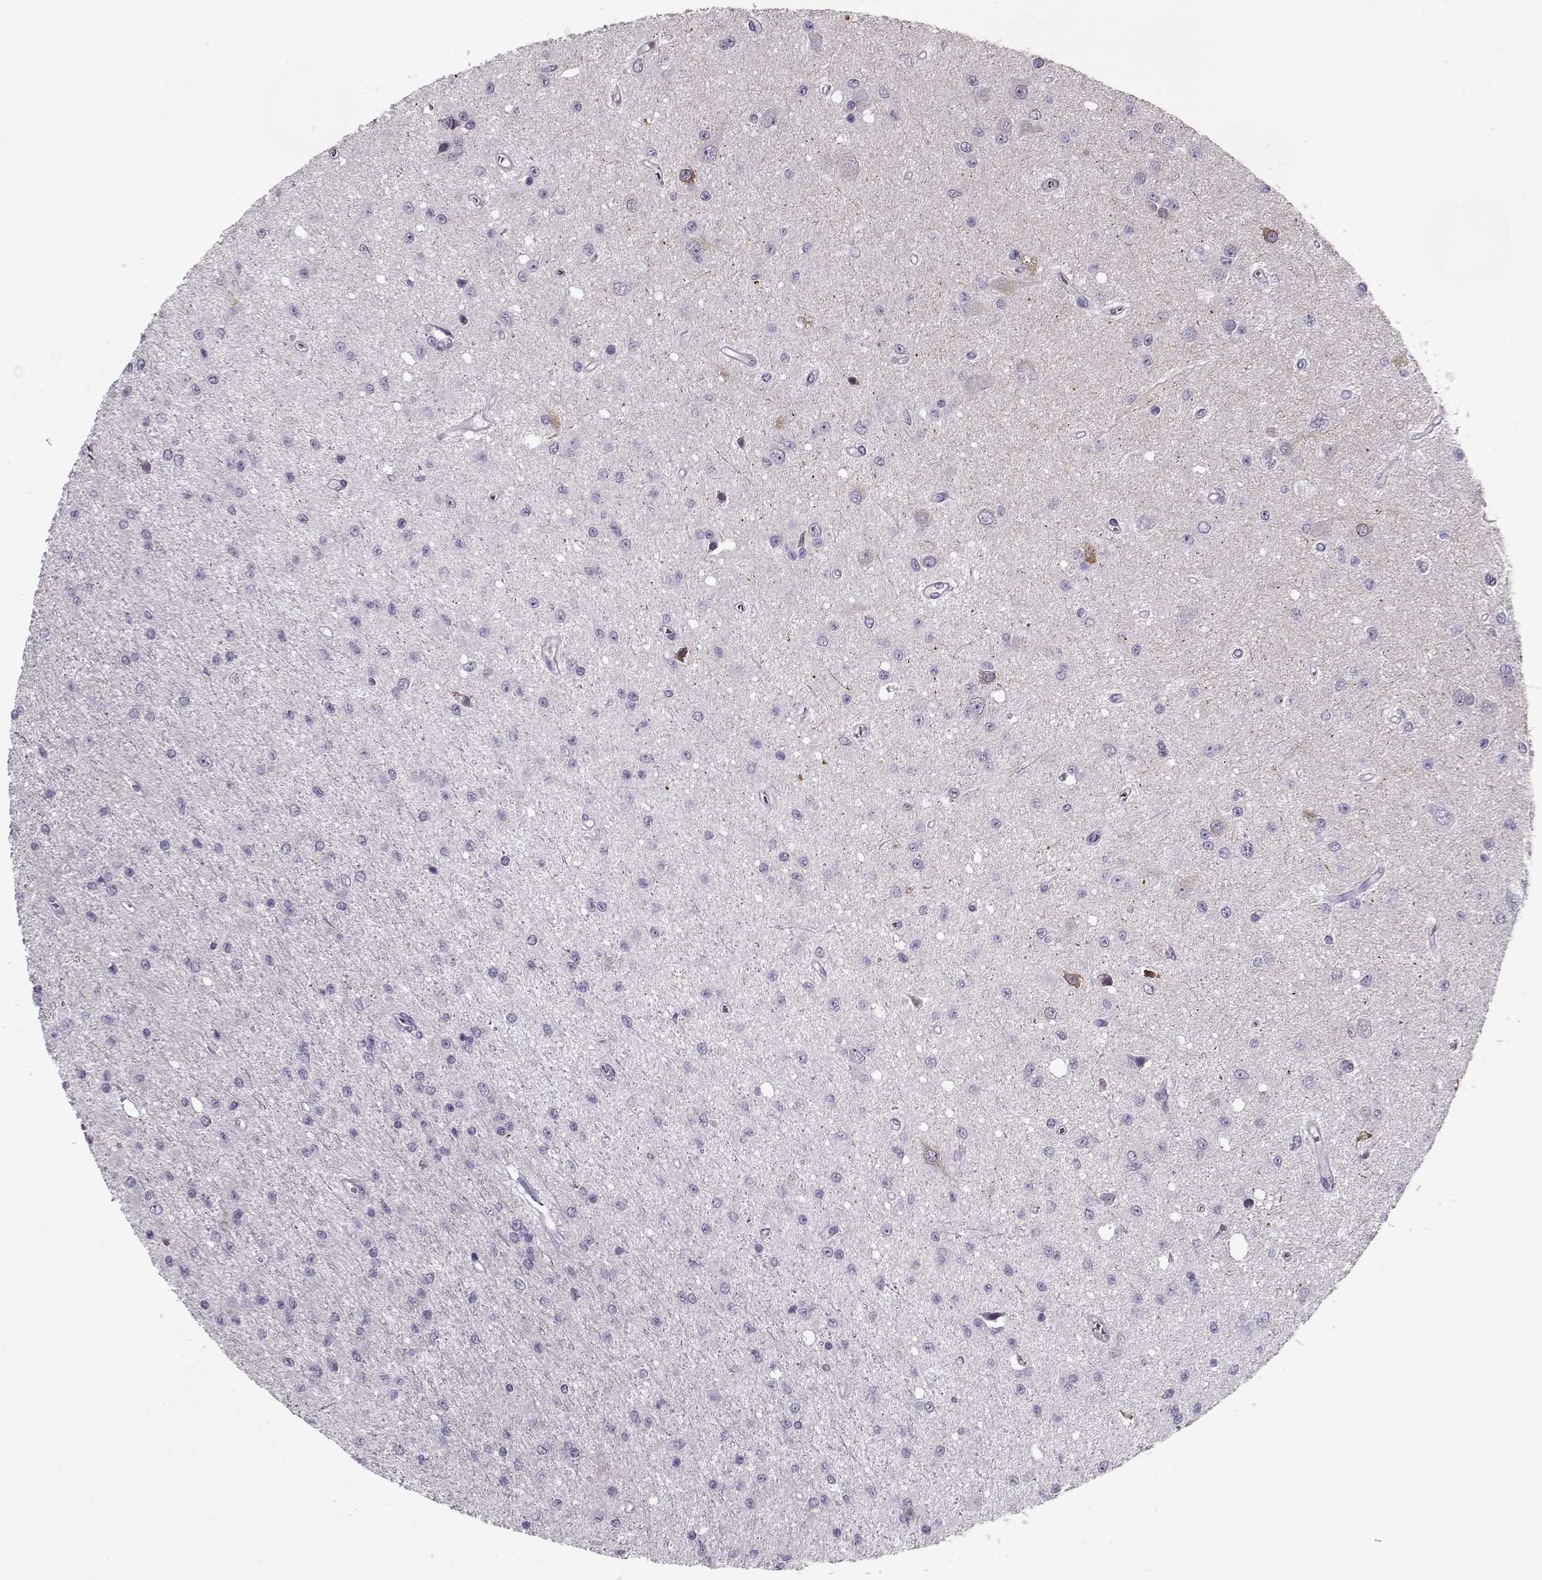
{"staining": {"intensity": "negative", "quantity": "none", "location": "none"}, "tissue": "glioma", "cell_type": "Tumor cells", "image_type": "cancer", "snomed": [{"axis": "morphology", "description": "Glioma, malignant, Low grade"}, {"axis": "topography", "description": "Brain"}], "caption": "DAB (3,3'-diaminobenzidine) immunohistochemical staining of glioma displays no significant positivity in tumor cells. (Brightfield microscopy of DAB (3,3'-diaminobenzidine) IHC at high magnification).", "gene": "CCDC136", "patient": {"sex": "female", "age": 45}}